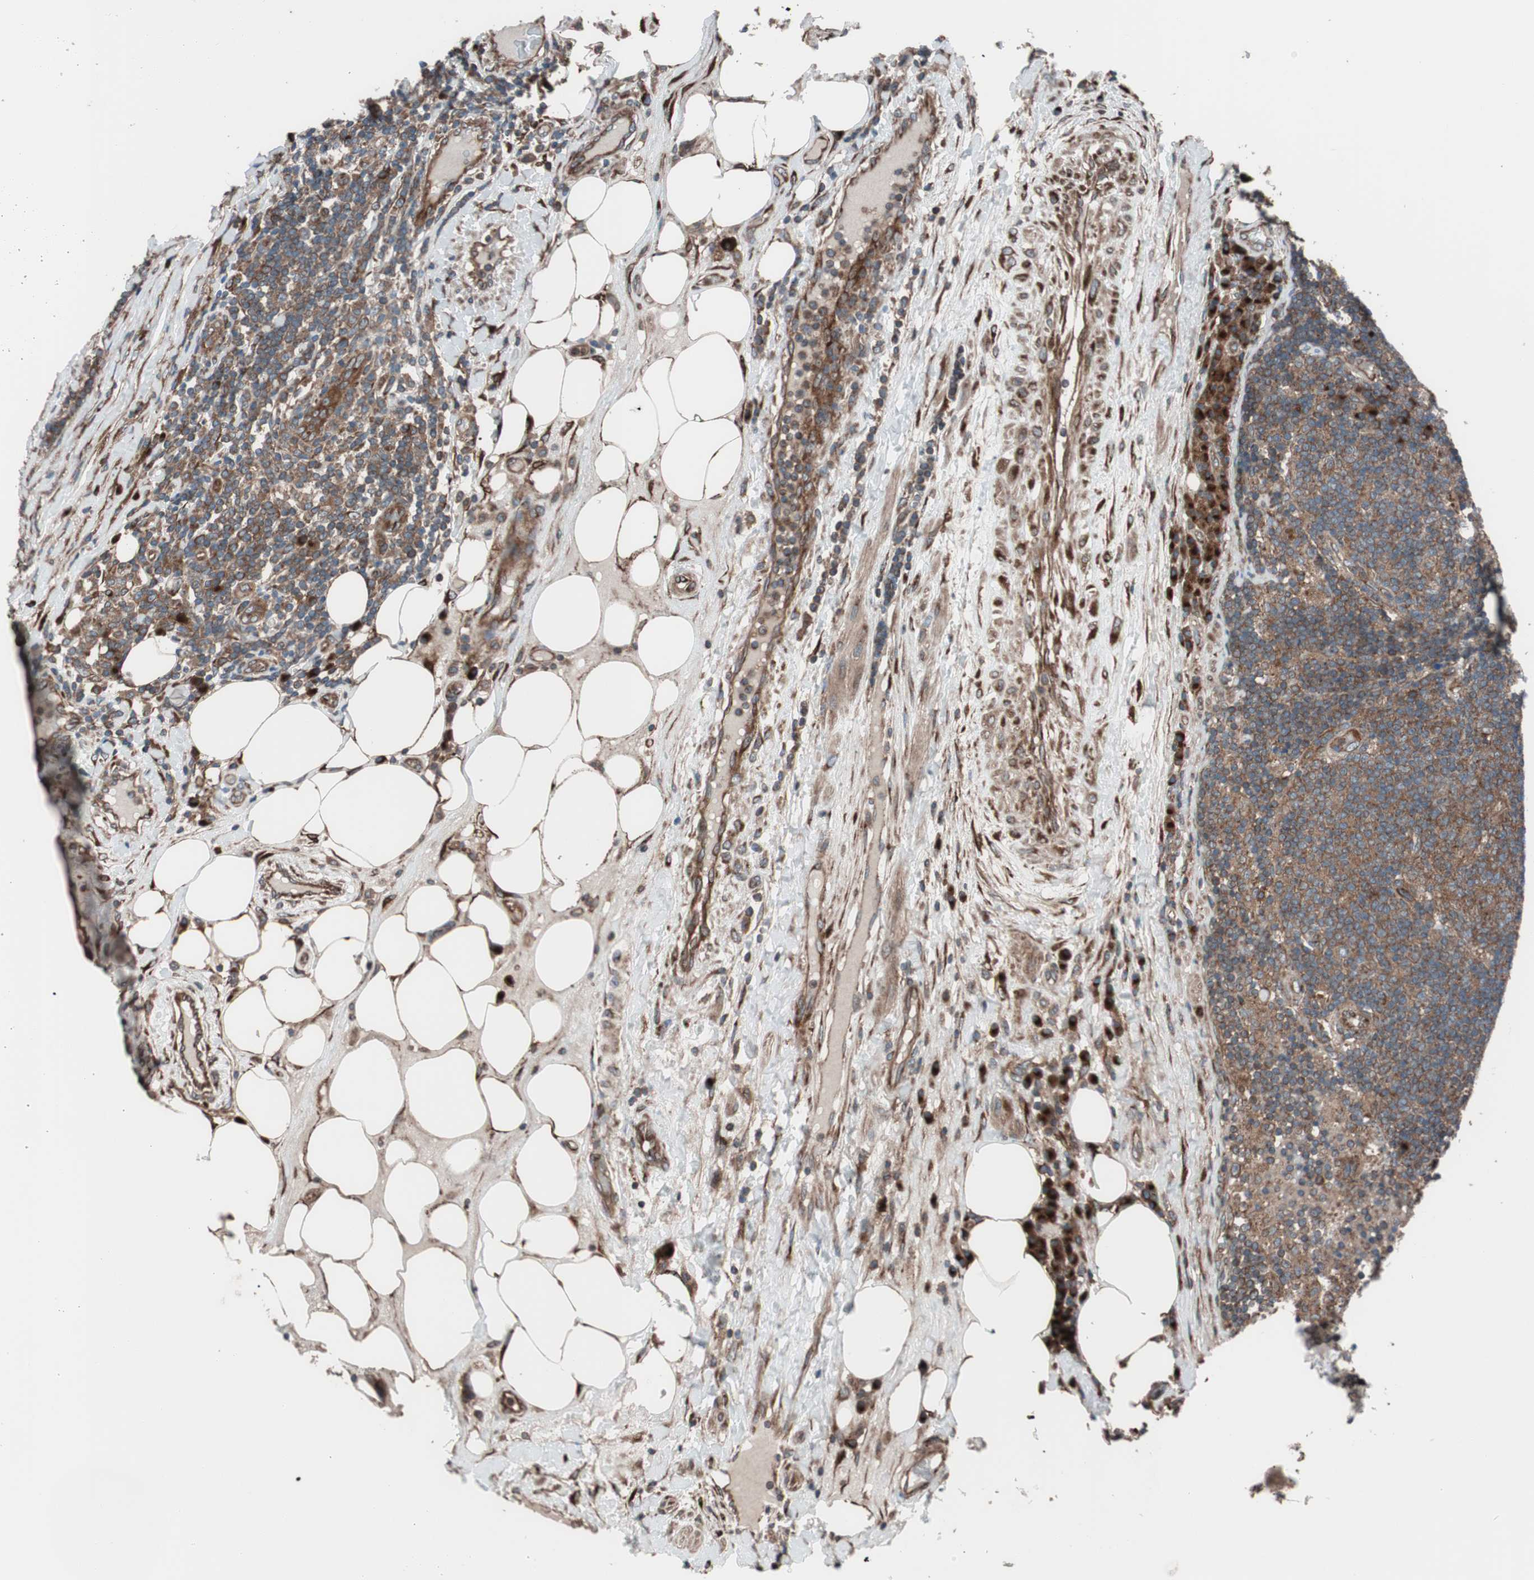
{"staining": {"intensity": "moderate", "quantity": ">75%", "location": "cytoplasmic/membranous"}, "tissue": "lymph node", "cell_type": "Germinal center cells", "image_type": "normal", "snomed": [{"axis": "morphology", "description": "Normal tissue, NOS"}, {"axis": "morphology", "description": "Squamous cell carcinoma, metastatic, NOS"}, {"axis": "topography", "description": "Lymph node"}], "caption": "This is an image of IHC staining of unremarkable lymph node, which shows moderate staining in the cytoplasmic/membranous of germinal center cells.", "gene": "SEC31A", "patient": {"sex": "female", "age": 53}}